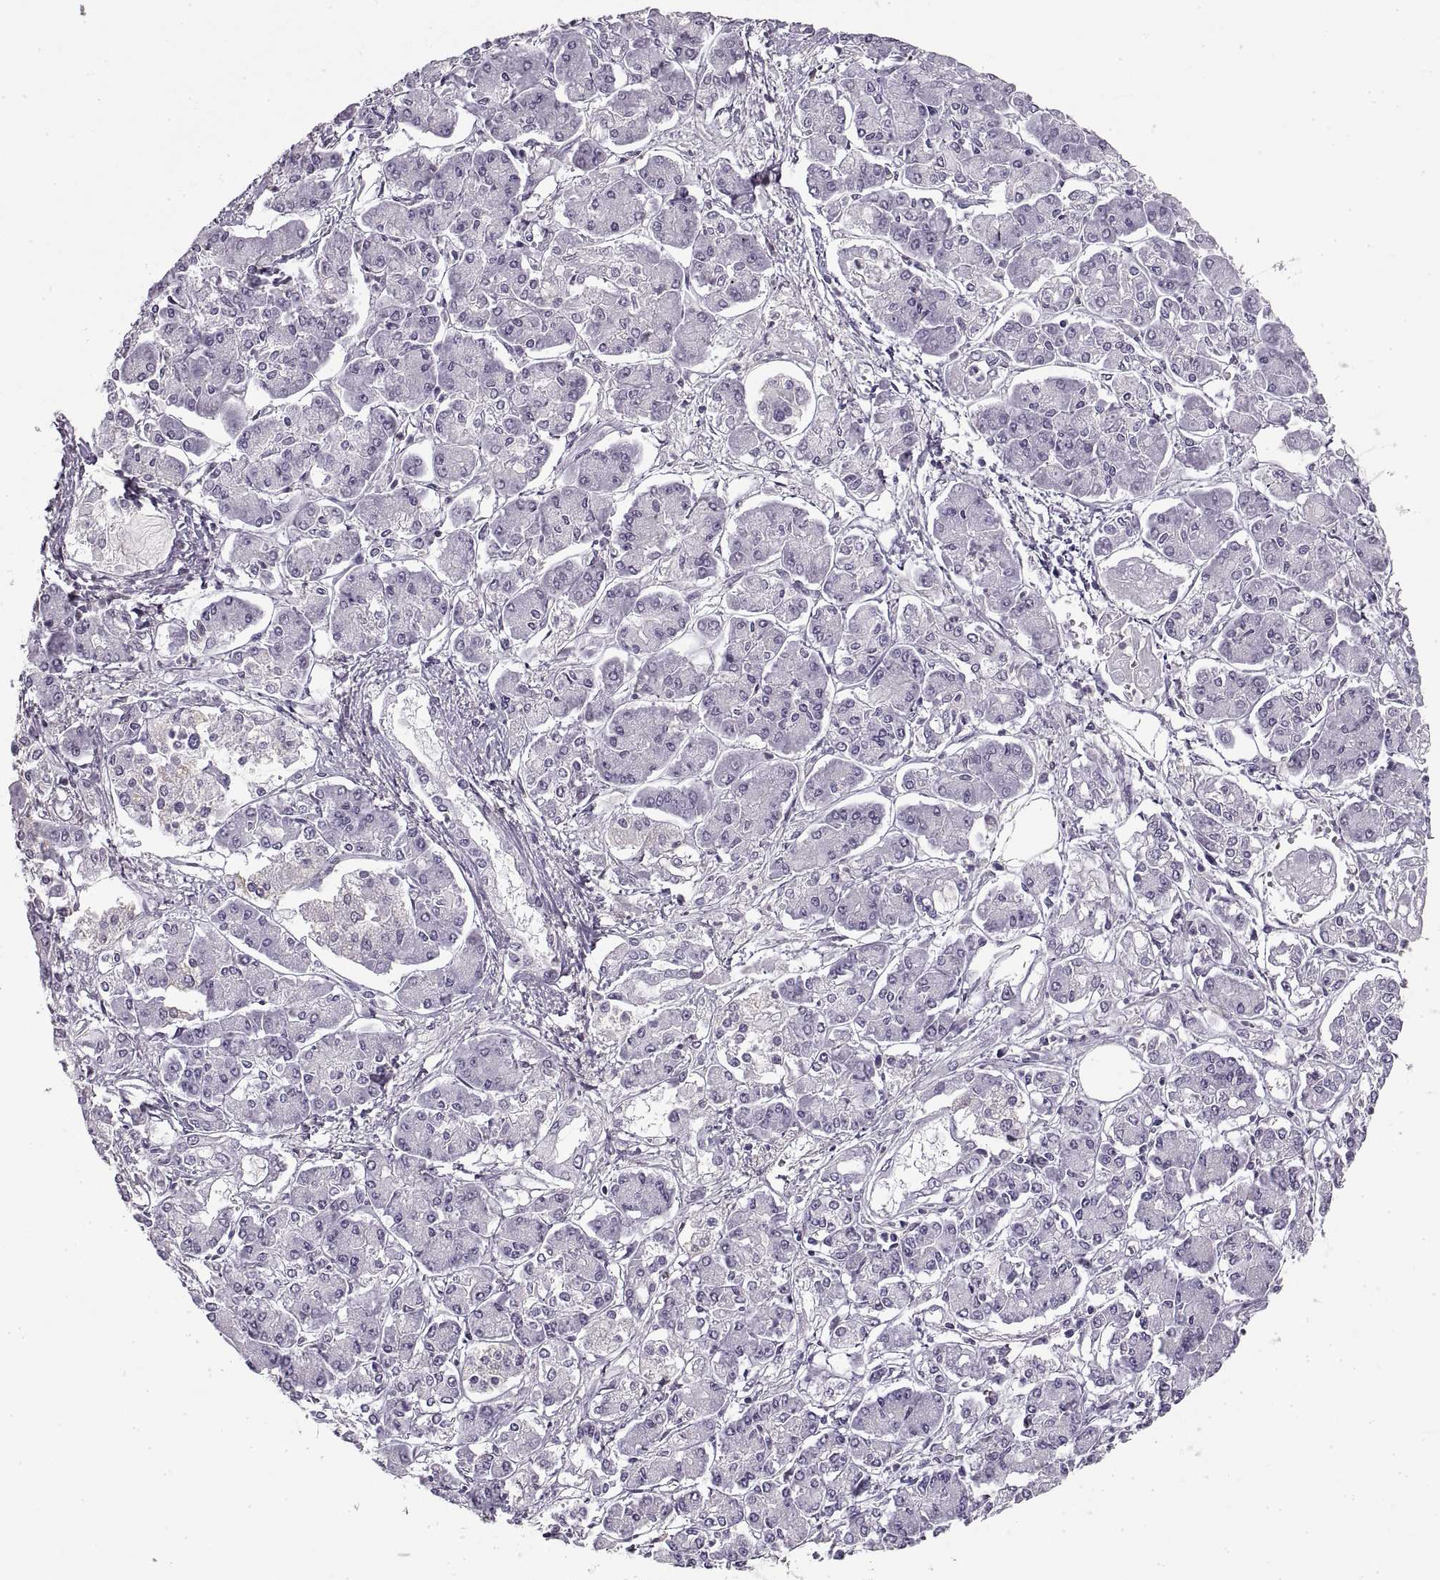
{"staining": {"intensity": "negative", "quantity": "none", "location": "none"}, "tissue": "pancreatic cancer", "cell_type": "Tumor cells", "image_type": "cancer", "snomed": [{"axis": "morphology", "description": "Adenocarcinoma, NOS"}, {"axis": "topography", "description": "Pancreas"}], "caption": "The IHC micrograph has no significant staining in tumor cells of adenocarcinoma (pancreatic) tissue.", "gene": "NANOS3", "patient": {"sex": "male", "age": 85}}